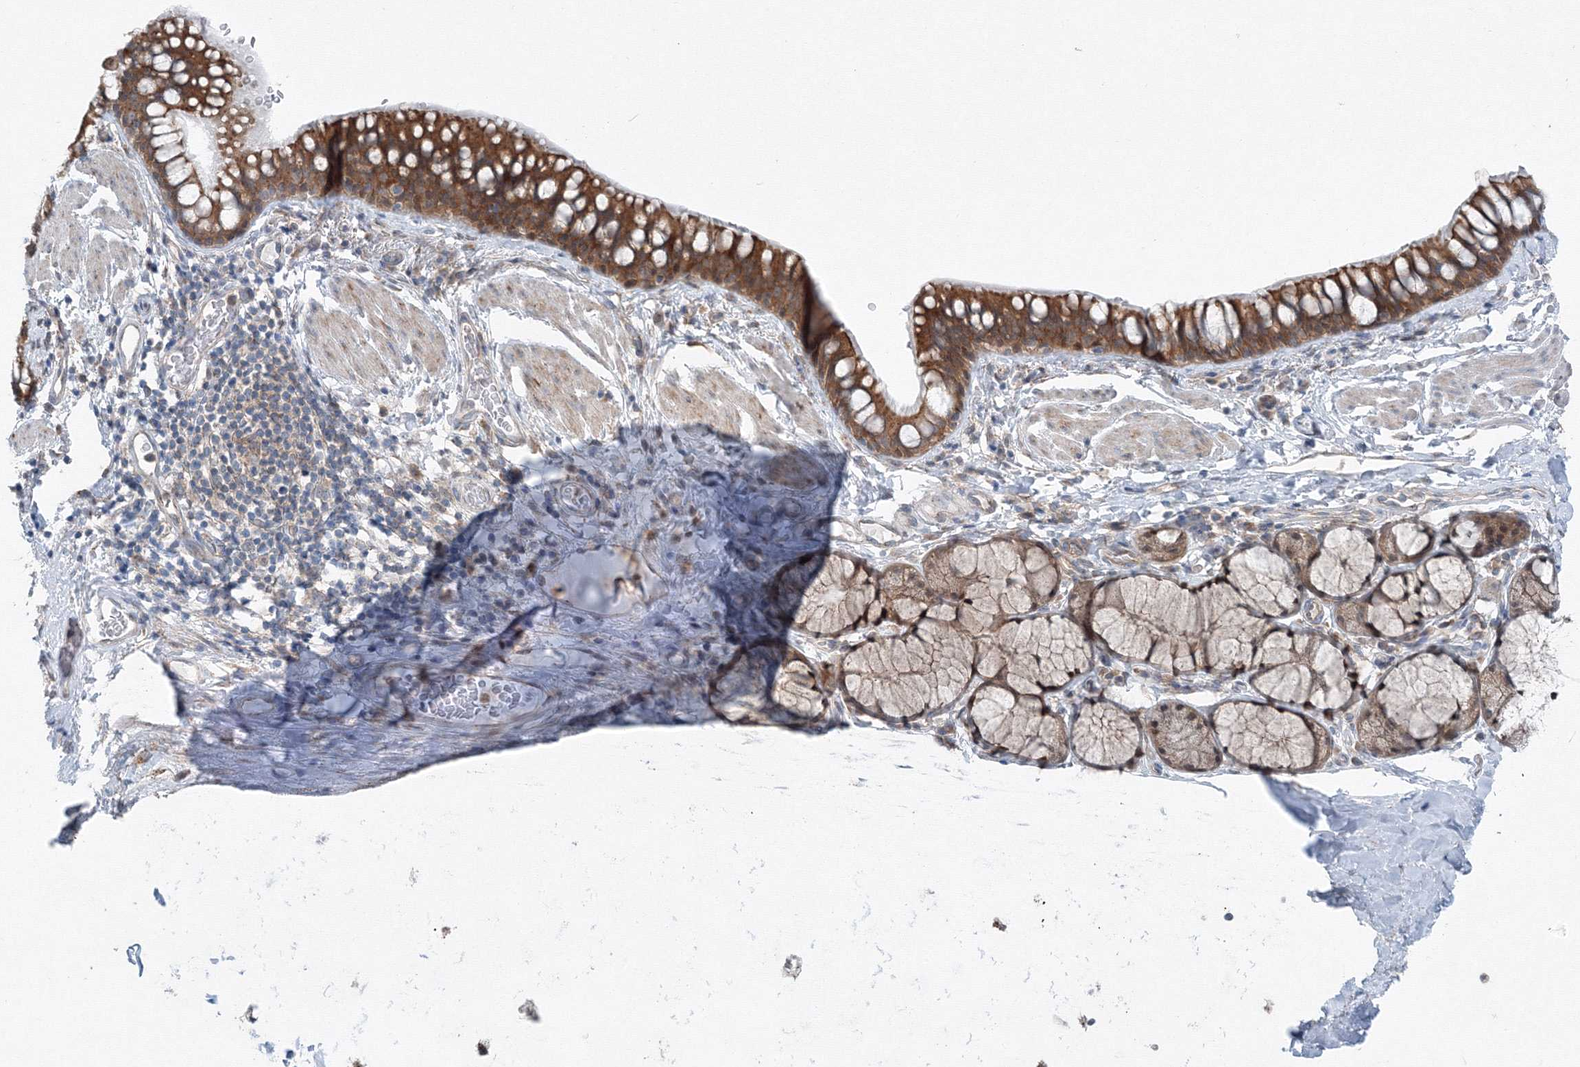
{"staining": {"intensity": "strong", "quantity": ">75%", "location": "cytoplasmic/membranous"}, "tissue": "bronchus", "cell_type": "Respiratory epithelial cells", "image_type": "normal", "snomed": [{"axis": "morphology", "description": "Normal tissue, NOS"}, {"axis": "topography", "description": "Cartilage tissue"}, {"axis": "topography", "description": "Bronchus"}], "caption": "DAB immunohistochemical staining of benign bronchus reveals strong cytoplasmic/membranous protein expression in approximately >75% of respiratory epithelial cells.", "gene": "TPRKB", "patient": {"sex": "female", "age": 36}}